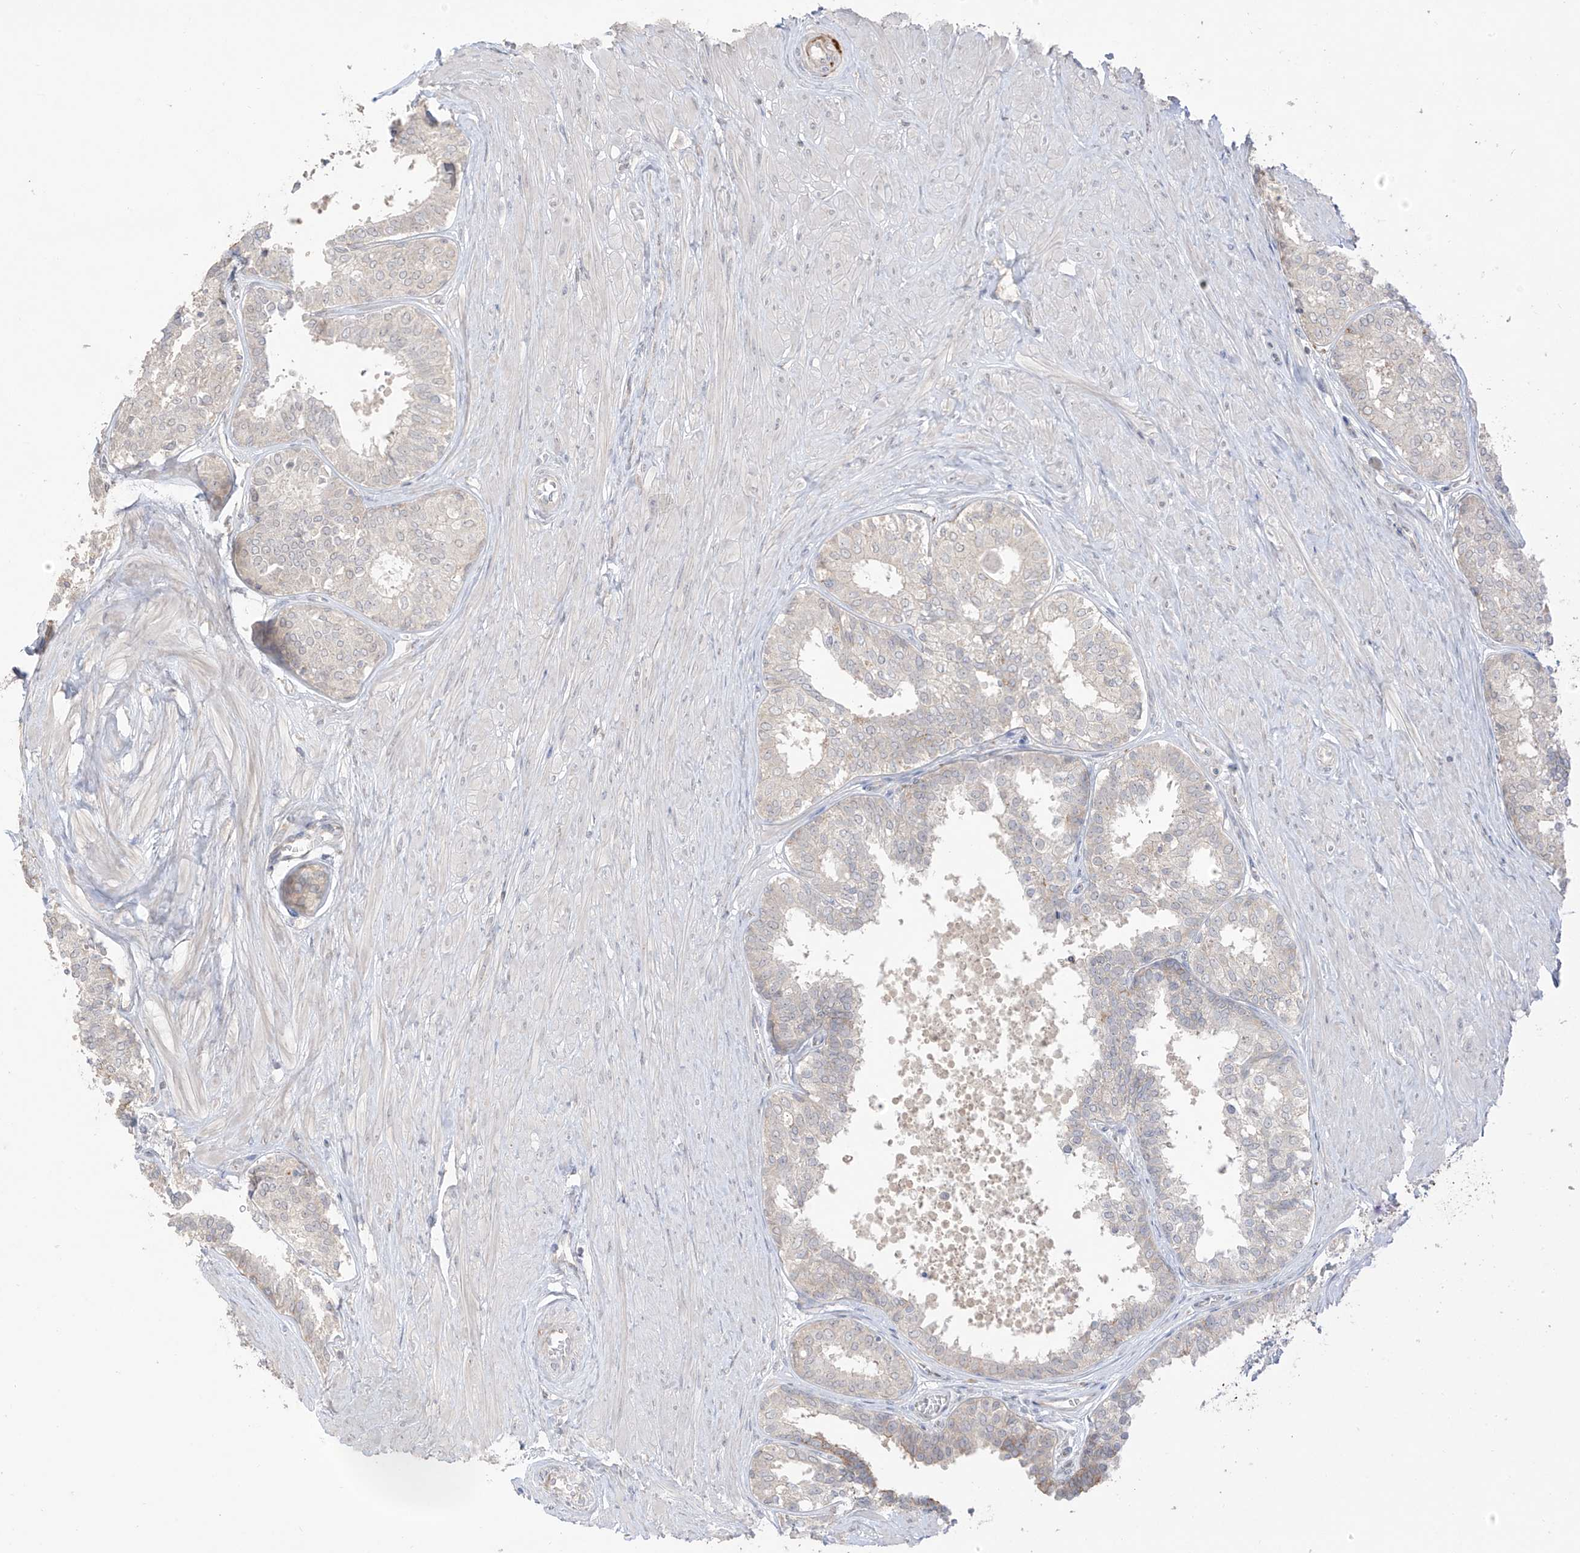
{"staining": {"intensity": "strong", "quantity": "25%-75%", "location": "cytoplasmic/membranous"}, "tissue": "prostate", "cell_type": "Glandular cells", "image_type": "normal", "snomed": [{"axis": "morphology", "description": "Normal tissue, NOS"}, {"axis": "topography", "description": "Prostate"}], "caption": "Immunohistochemistry (IHC) (DAB) staining of benign prostate shows strong cytoplasmic/membranous protein expression in approximately 25%-75% of glandular cells. Nuclei are stained in blue.", "gene": "ANGEL2", "patient": {"sex": "male", "age": 48}}